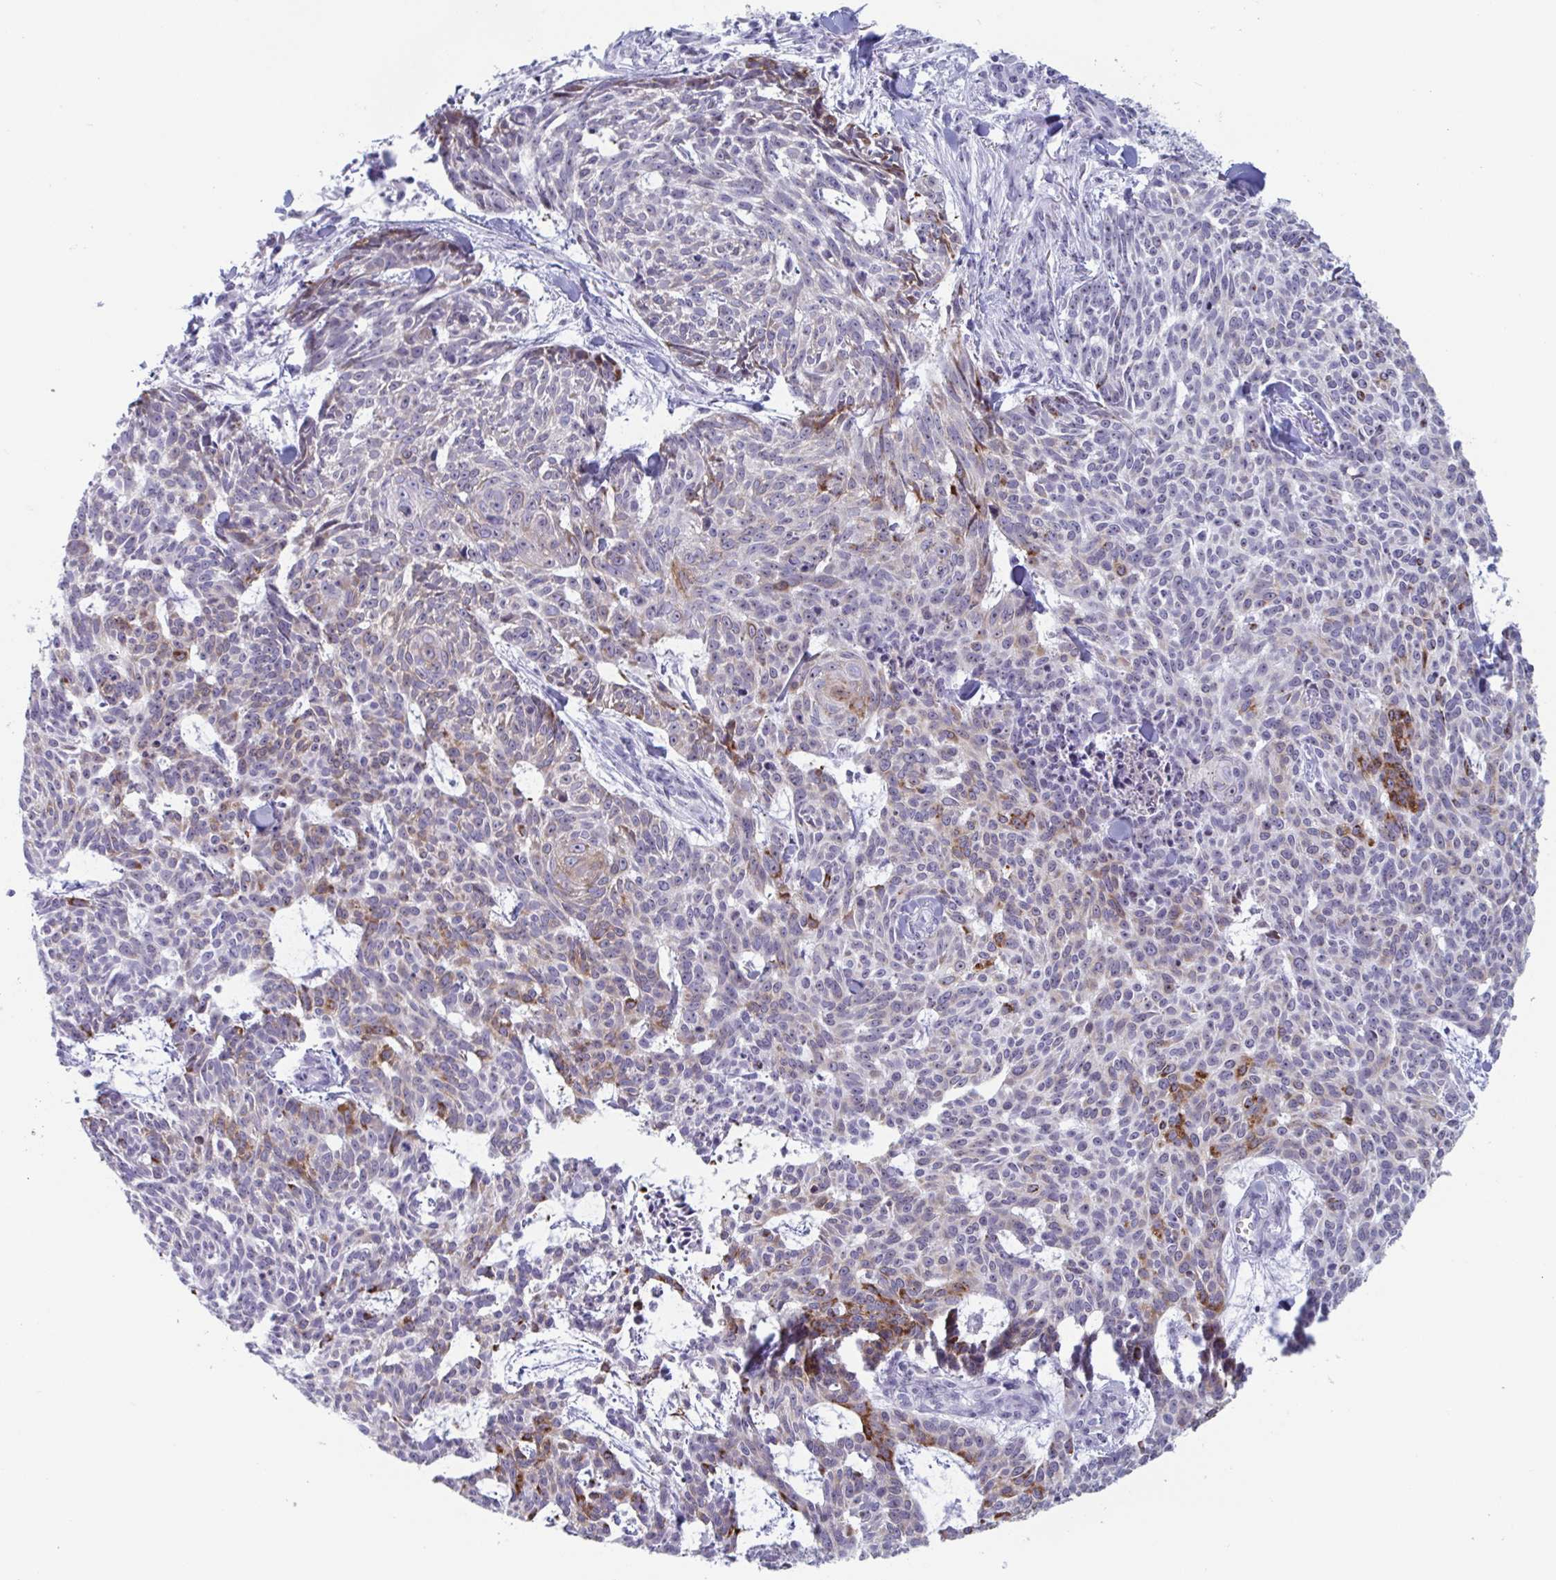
{"staining": {"intensity": "moderate", "quantity": "<25%", "location": "cytoplasmic/membranous"}, "tissue": "skin cancer", "cell_type": "Tumor cells", "image_type": "cancer", "snomed": [{"axis": "morphology", "description": "Basal cell carcinoma"}, {"axis": "topography", "description": "Skin"}], "caption": "Skin basal cell carcinoma tissue displays moderate cytoplasmic/membranous staining in approximately <25% of tumor cells, visualized by immunohistochemistry.", "gene": "CYP4F11", "patient": {"sex": "female", "age": 93}}